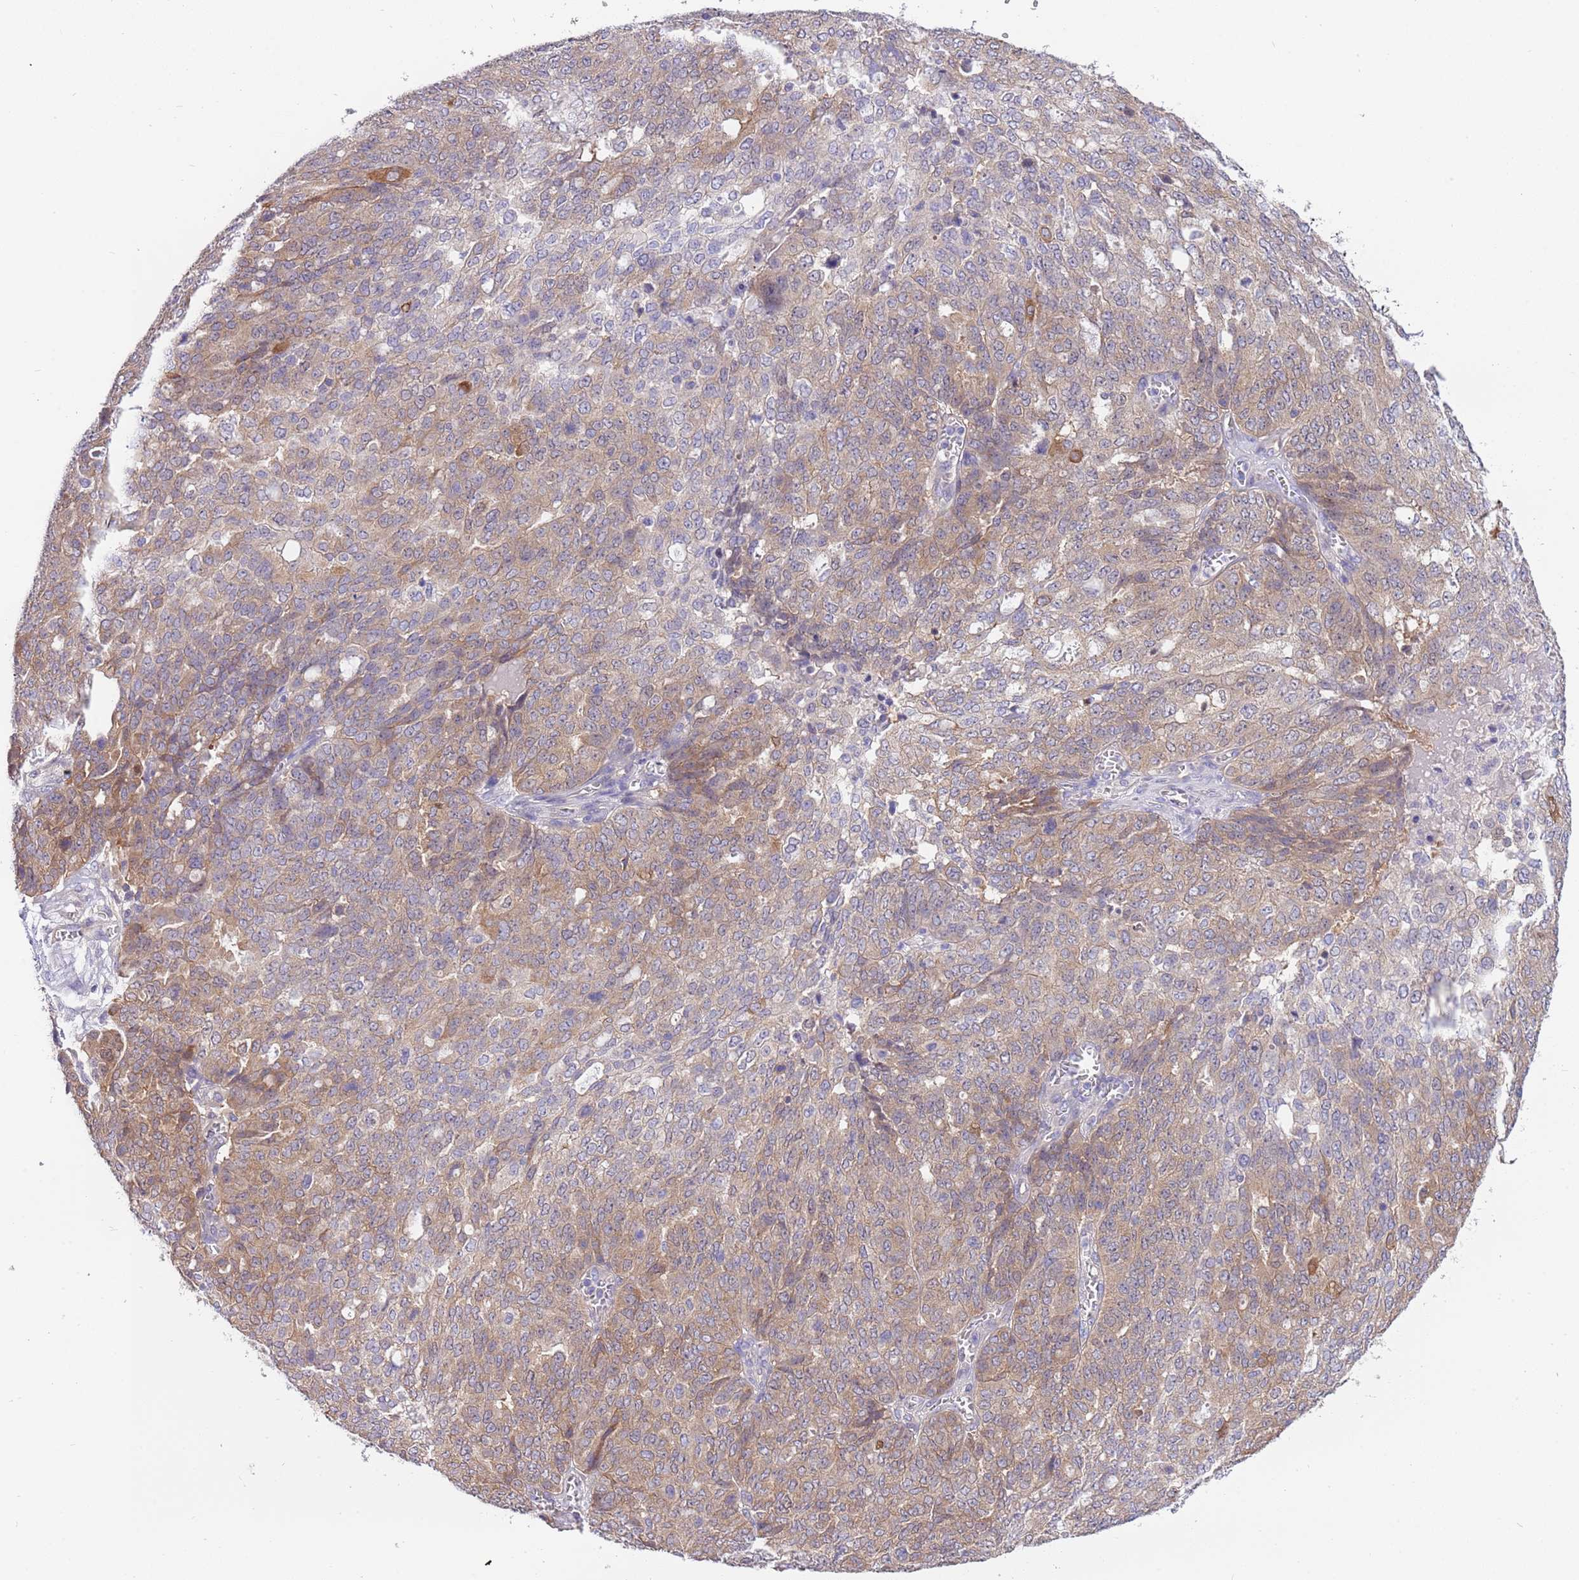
{"staining": {"intensity": "moderate", "quantity": ">75%", "location": "cytoplasmic/membranous"}, "tissue": "ovarian cancer", "cell_type": "Tumor cells", "image_type": "cancer", "snomed": [{"axis": "morphology", "description": "Cystadenocarcinoma, serous, NOS"}, {"axis": "topography", "description": "Soft tissue"}, {"axis": "topography", "description": "Ovary"}], "caption": "Ovarian serous cystadenocarcinoma stained with a protein marker displays moderate staining in tumor cells.", "gene": "STIP1", "patient": {"sex": "female", "age": 57}}